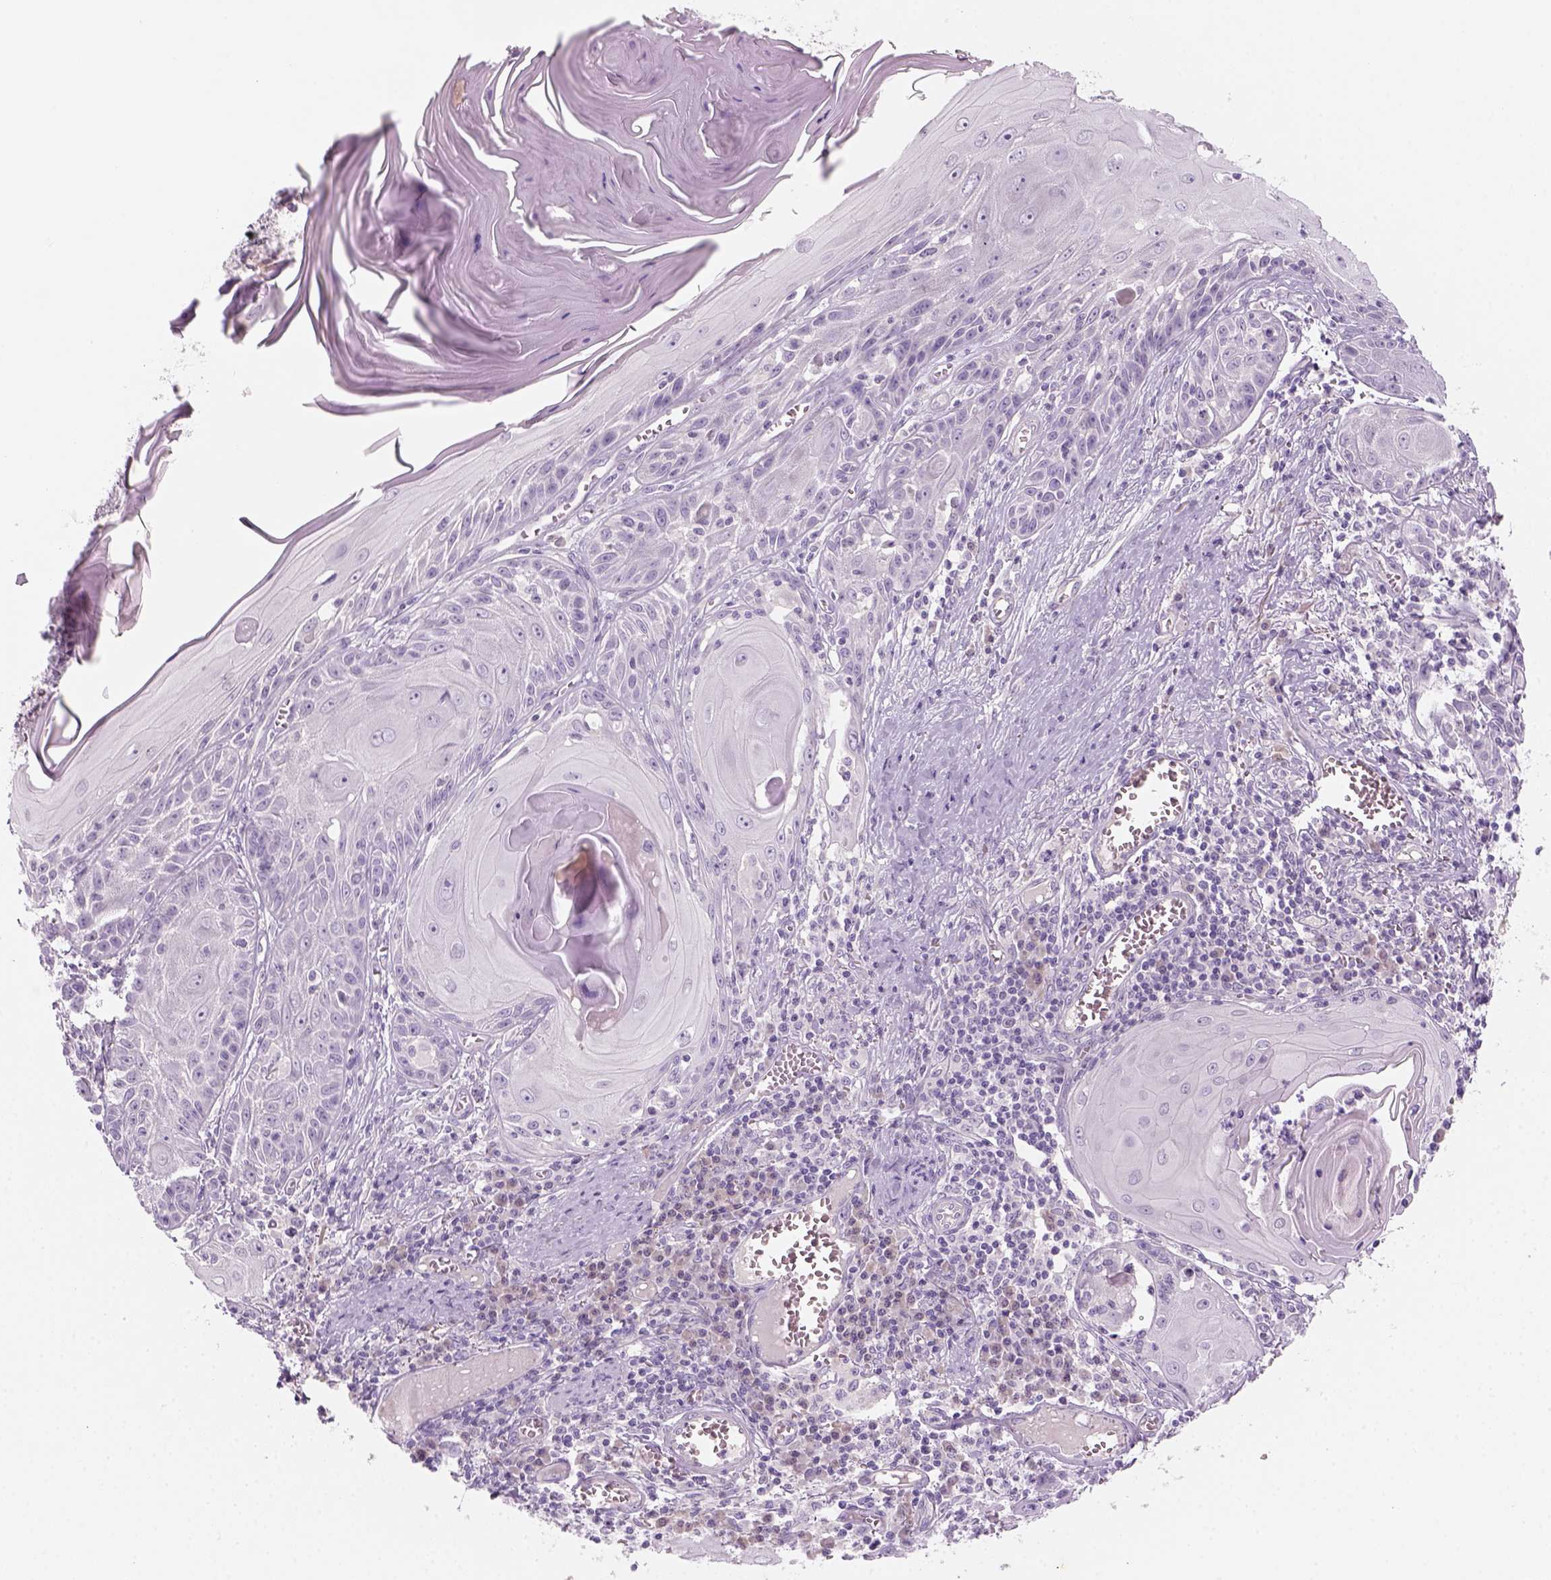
{"staining": {"intensity": "negative", "quantity": "none", "location": "none"}, "tissue": "skin cancer", "cell_type": "Tumor cells", "image_type": "cancer", "snomed": [{"axis": "morphology", "description": "Squamous cell carcinoma, NOS"}, {"axis": "topography", "description": "Skin"}, {"axis": "topography", "description": "Vulva"}], "caption": "This is a micrograph of IHC staining of squamous cell carcinoma (skin), which shows no staining in tumor cells. Nuclei are stained in blue.", "gene": "KRT25", "patient": {"sex": "female", "age": 85}}